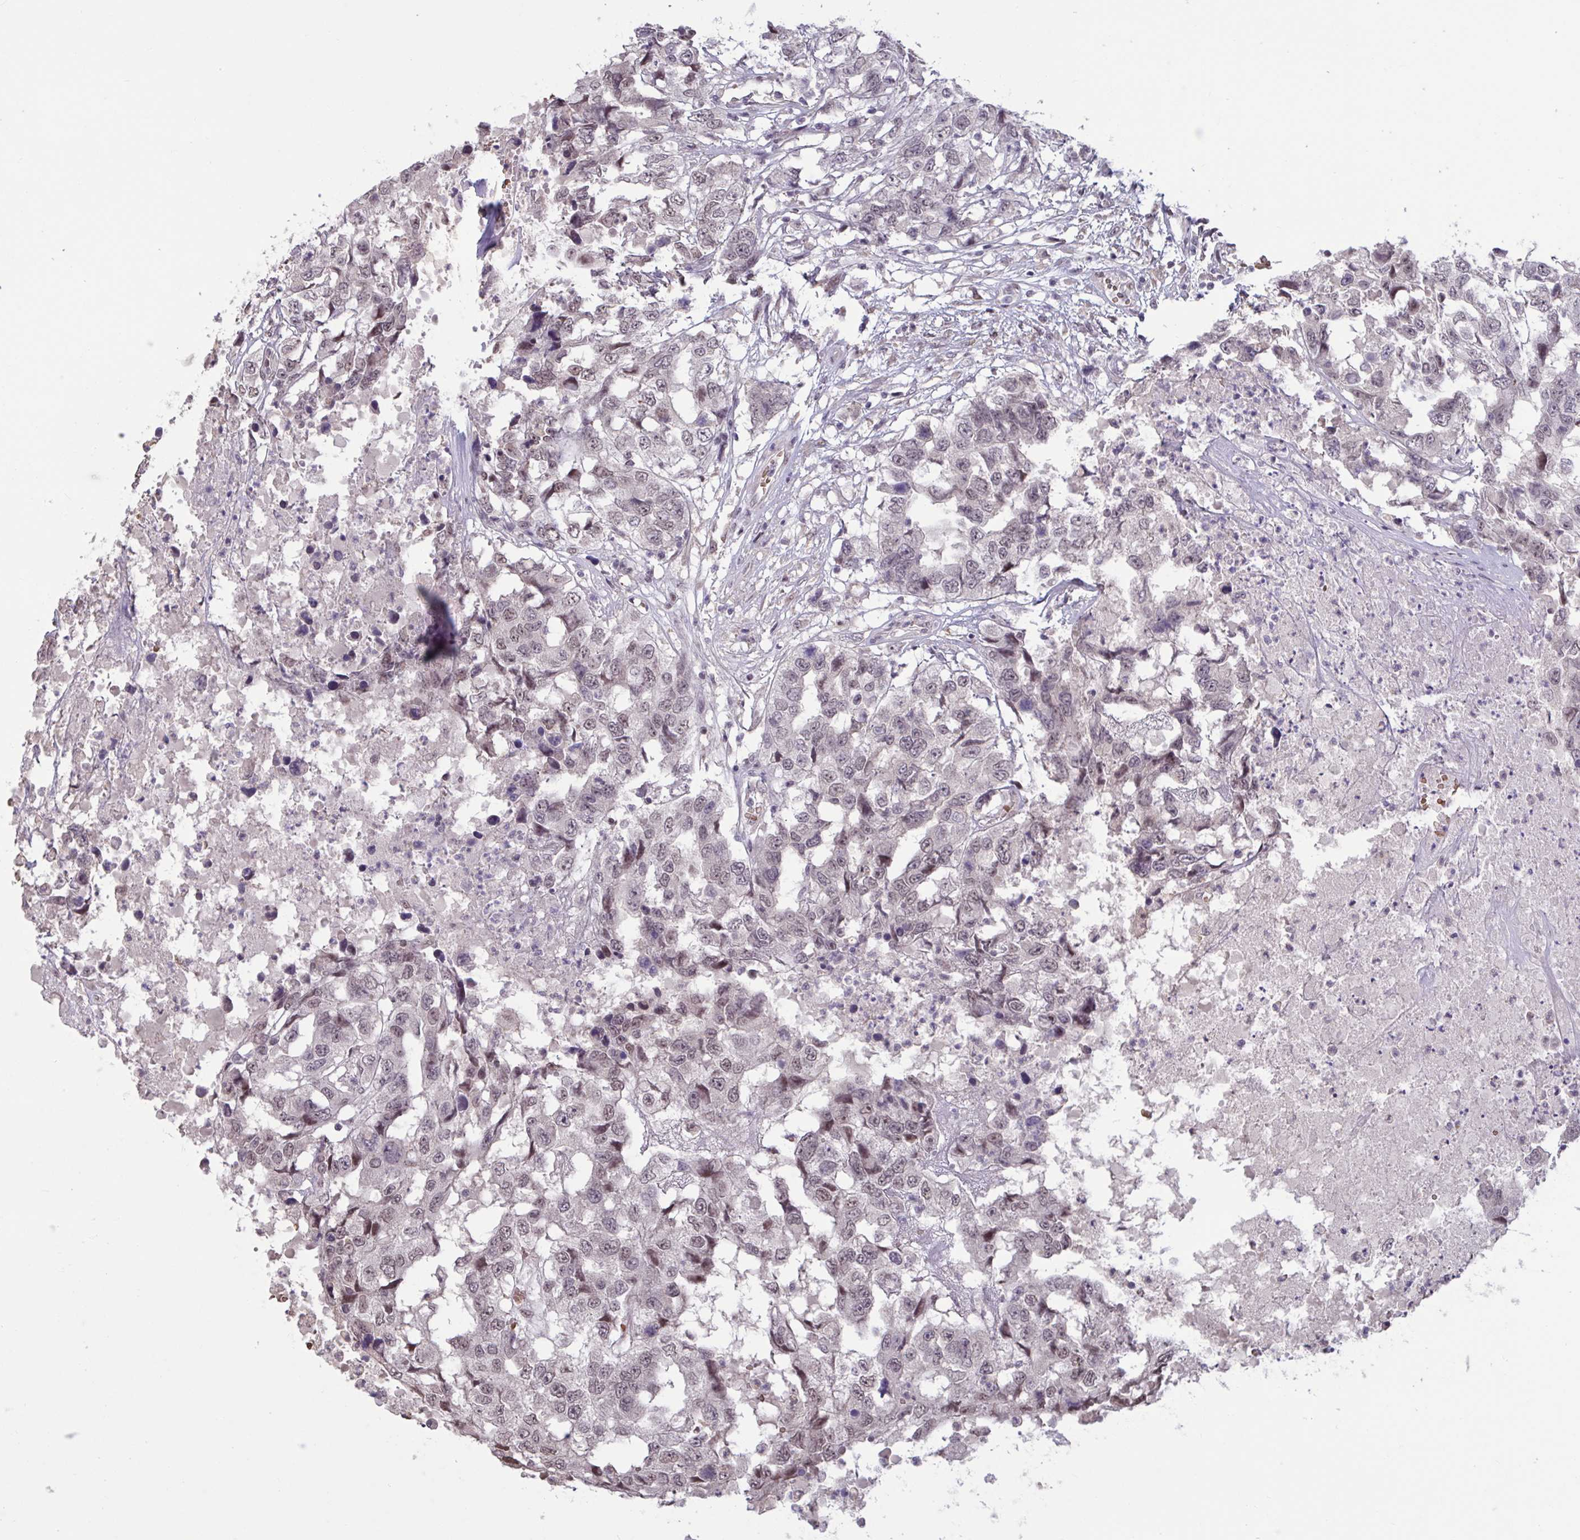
{"staining": {"intensity": "weak", "quantity": "25%-75%", "location": "nuclear"}, "tissue": "testis cancer", "cell_type": "Tumor cells", "image_type": "cancer", "snomed": [{"axis": "morphology", "description": "Carcinoma, Embryonal, NOS"}, {"axis": "topography", "description": "Testis"}], "caption": "Tumor cells show low levels of weak nuclear positivity in about 25%-75% of cells in human testis embryonal carcinoma.", "gene": "ZNF414", "patient": {"sex": "male", "age": 83}}